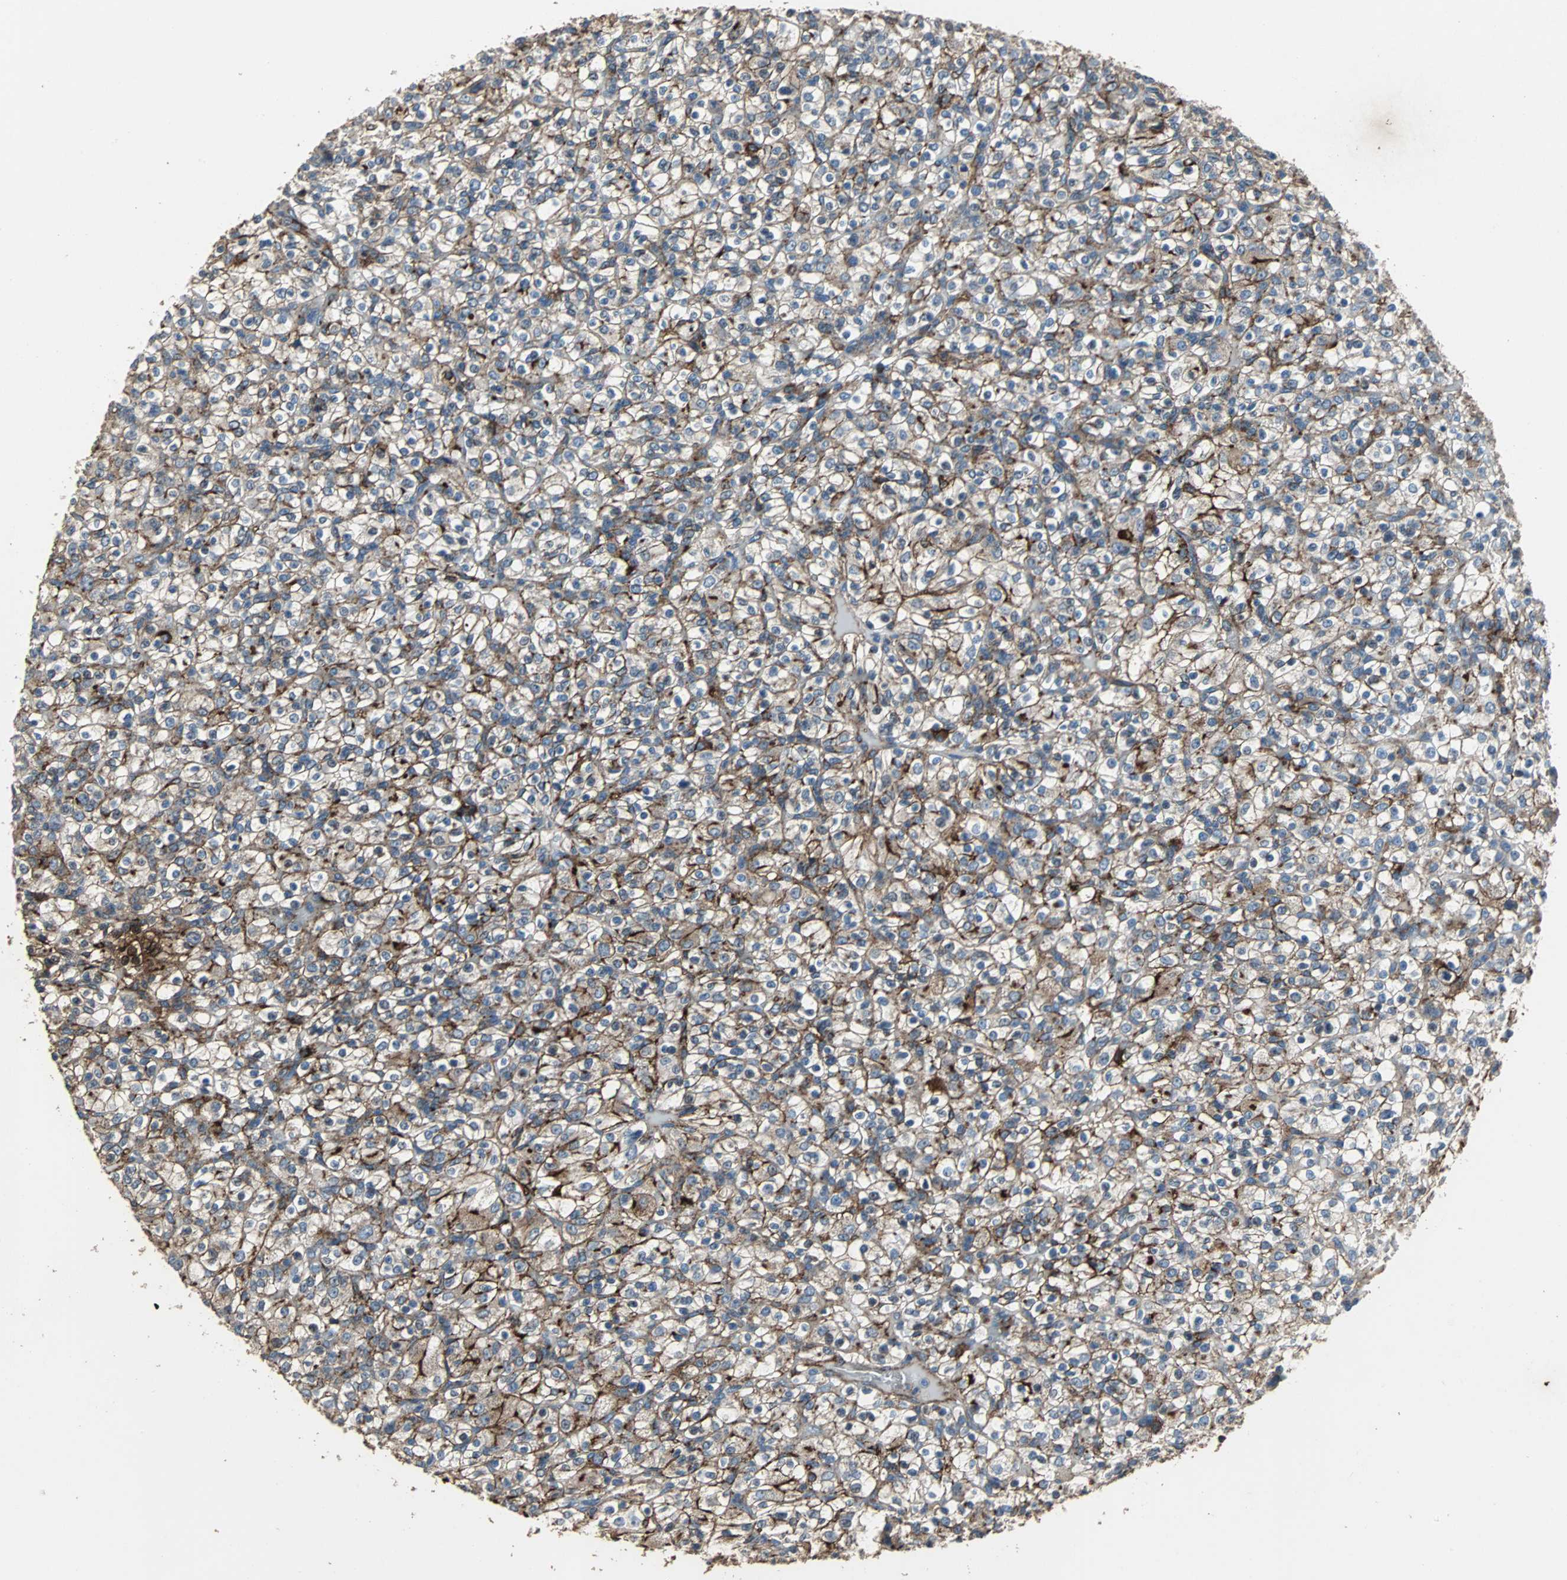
{"staining": {"intensity": "moderate", "quantity": ">75%", "location": "cytoplasmic/membranous"}, "tissue": "renal cancer", "cell_type": "Tumor cells", "image_type": "cancer", "snomed": [{"axis": "morphology", "description": "Normal tissue, NOS"}, {"axis": "morphology", "description": "Adenocarcinoma, NOS"}, {"axis": "topography", "description": "Kidney"}], "caption": "This is a histology image of IHC staining of adenocarcinoma (renal), which shows moderate staining in the cytoplasmic/membranous of tumor cells.", "gene": "F11R", "patient": {"sex": "female", "age": 72}}